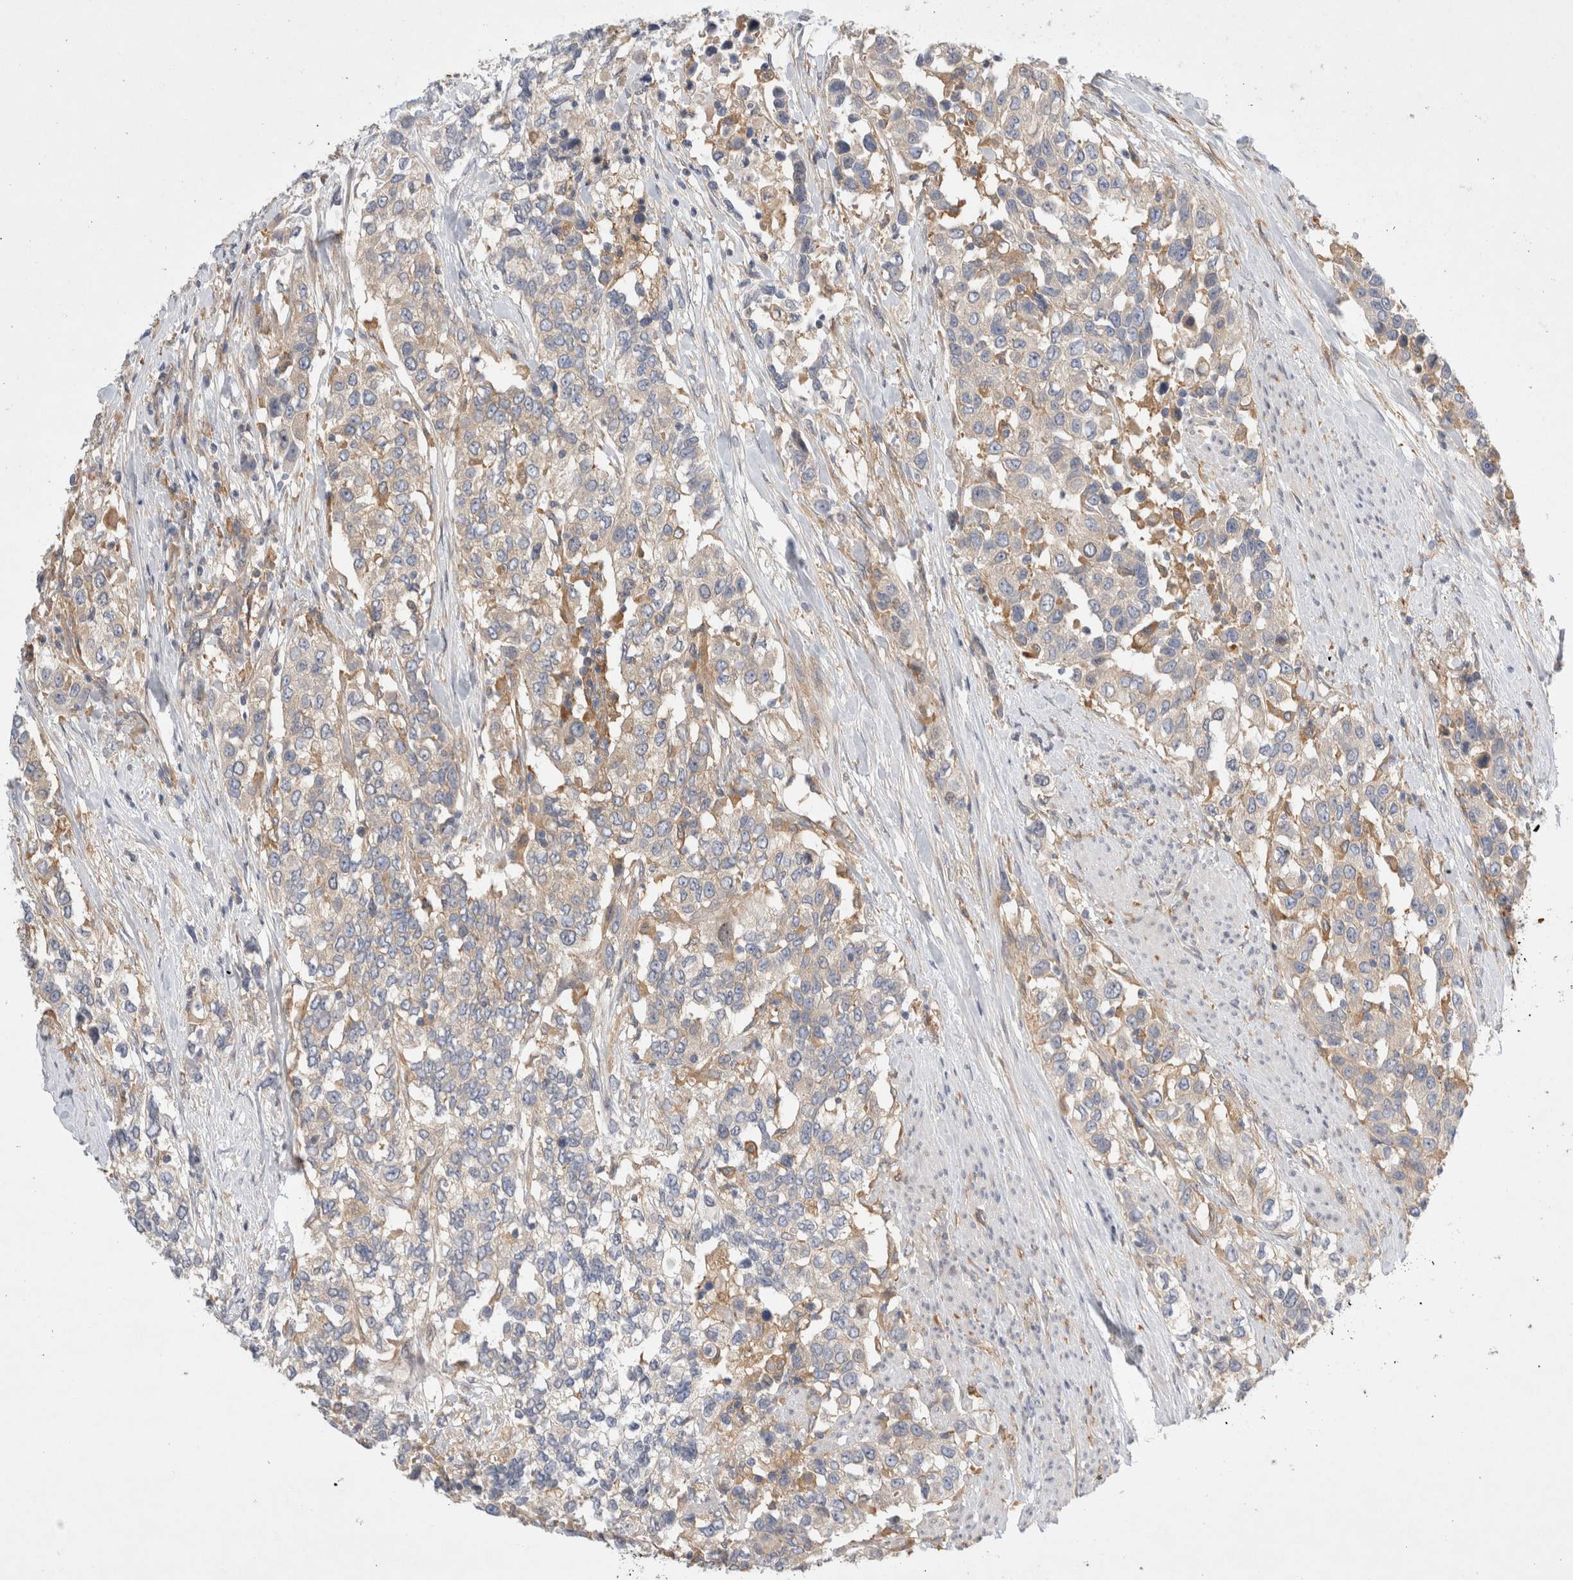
{"staining": {"intensity": "moderate", "quantity": "<25%", "location": "cytoplasmic/membranous"}, "tissue": "urothelial cancer", "cell_type": "Tumor cells", "image_type": "cancer", "snomed": [{"axis": "morphology", "description": "Urothelial carcinoma, High grade"}, {"axis": "topography", "description": "Urinary bladder"}], "caption": "Immunohistochemical staining of urothelial cancer demonstrates low levels of moderate cytoplasmic/membranous expression in approximately <25% of tumor cells. Using DAB (brown) and hematoxylin (blue) stains, captured at high magnification using brightfield microscopy.", "gene": "CDCA7L", "patient": {"sex": "female", "age": 80}}